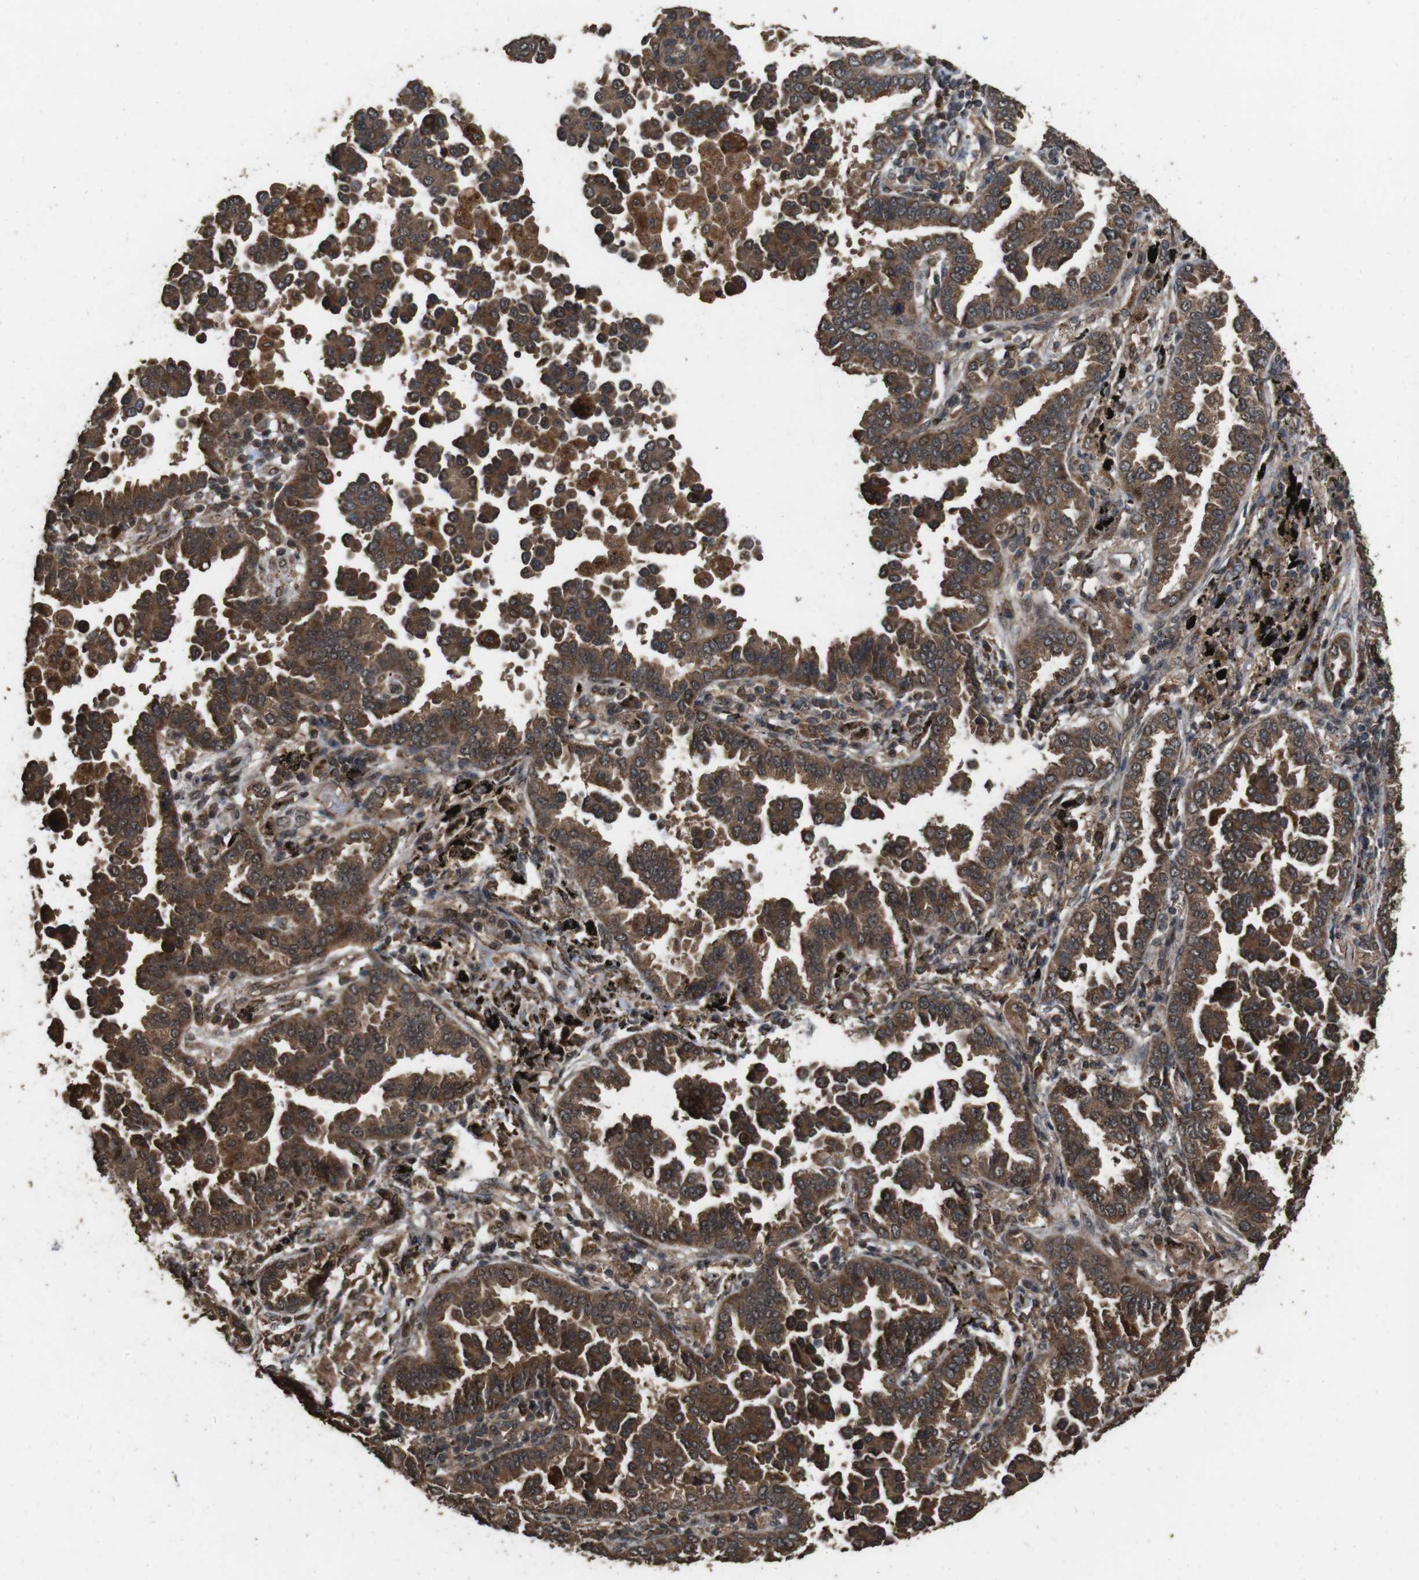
{"staining": {"intensity": "strong", "quantity": ">75%", "location": "cytoplasmic/membranous"}, "tissue": "lung cancer", "cell_type": "Tumor cells", "image_type": "cancer", "snomed": [{"axis": "morphology", "description": "Normal tissue, NOS"}, {"axis": "morphology", "description": "Adenocarcinoma, NOS"}, {"axis": "topography", "description": "Lung"}], "caption": "Immunohistochemistry micrograph of neoplastic tissue: human lung cancer (adenocarcinoma) stained using IHC exhibits high levels of strong protein expression localized specifically in the cytoplasmic/membranous of tumor cells, appearing as a cytoplasmic/membranous brown color.", "gene": "RRAS2", "patient": {"sex": "male", "age": 59}}